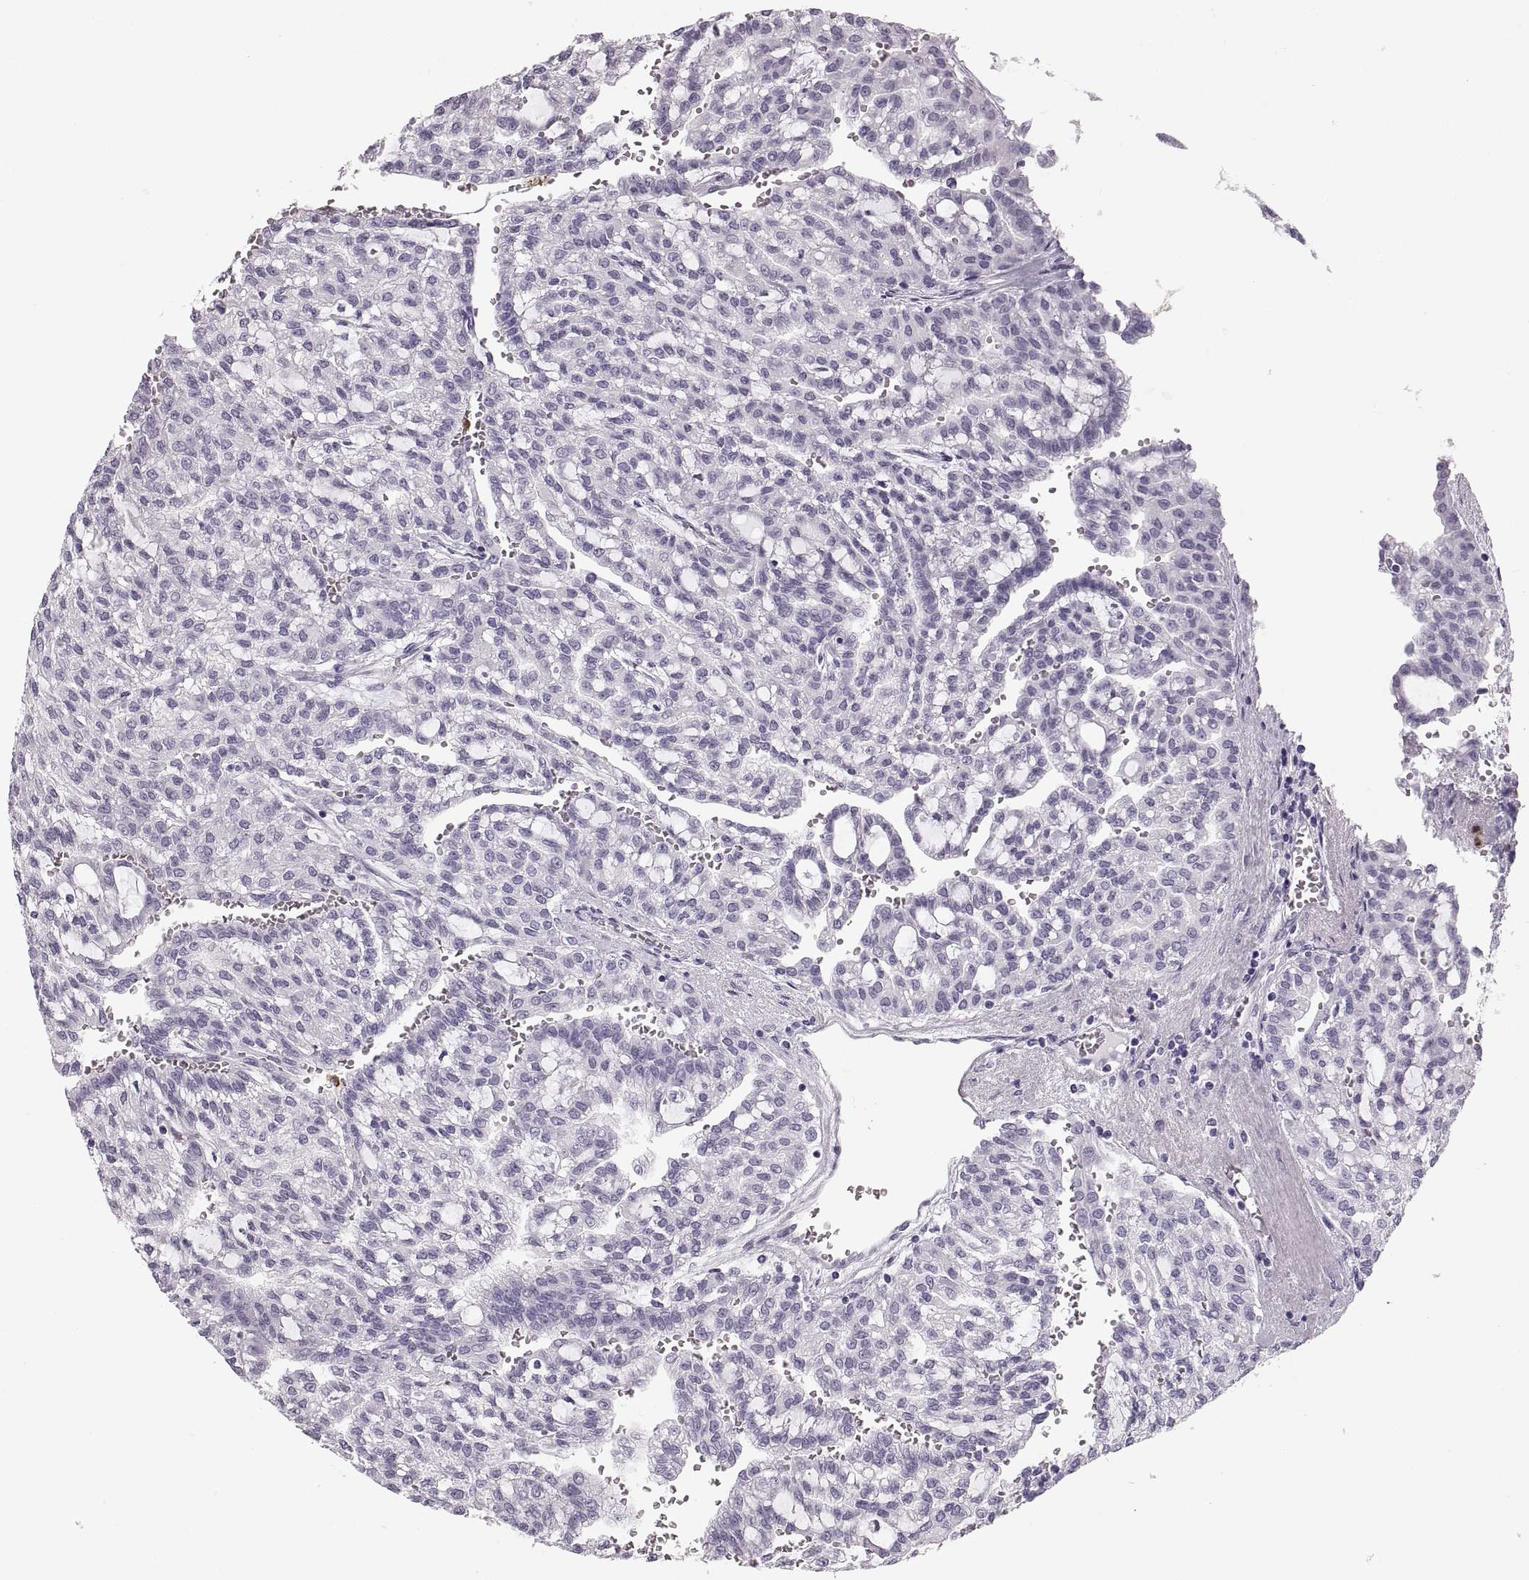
{"staining": {"intensity": "negative", "quantity": "none", "location": "none"}, "tissue": "renal cancer", "cell_type": "Tumor cells", "image_type": "cancer", "snomed": [{"axis": "morphology", "description": "Adenocarcinoma, NOS"}, {"axis": "topography", "description": "Kidney"}], "caption": "Immunohistochemical staining of adenocarcinoma (renal) shows no significant staining in tumor cells.", "gene": "MILR1", "patient": {"sex": "male", "age": 63}}